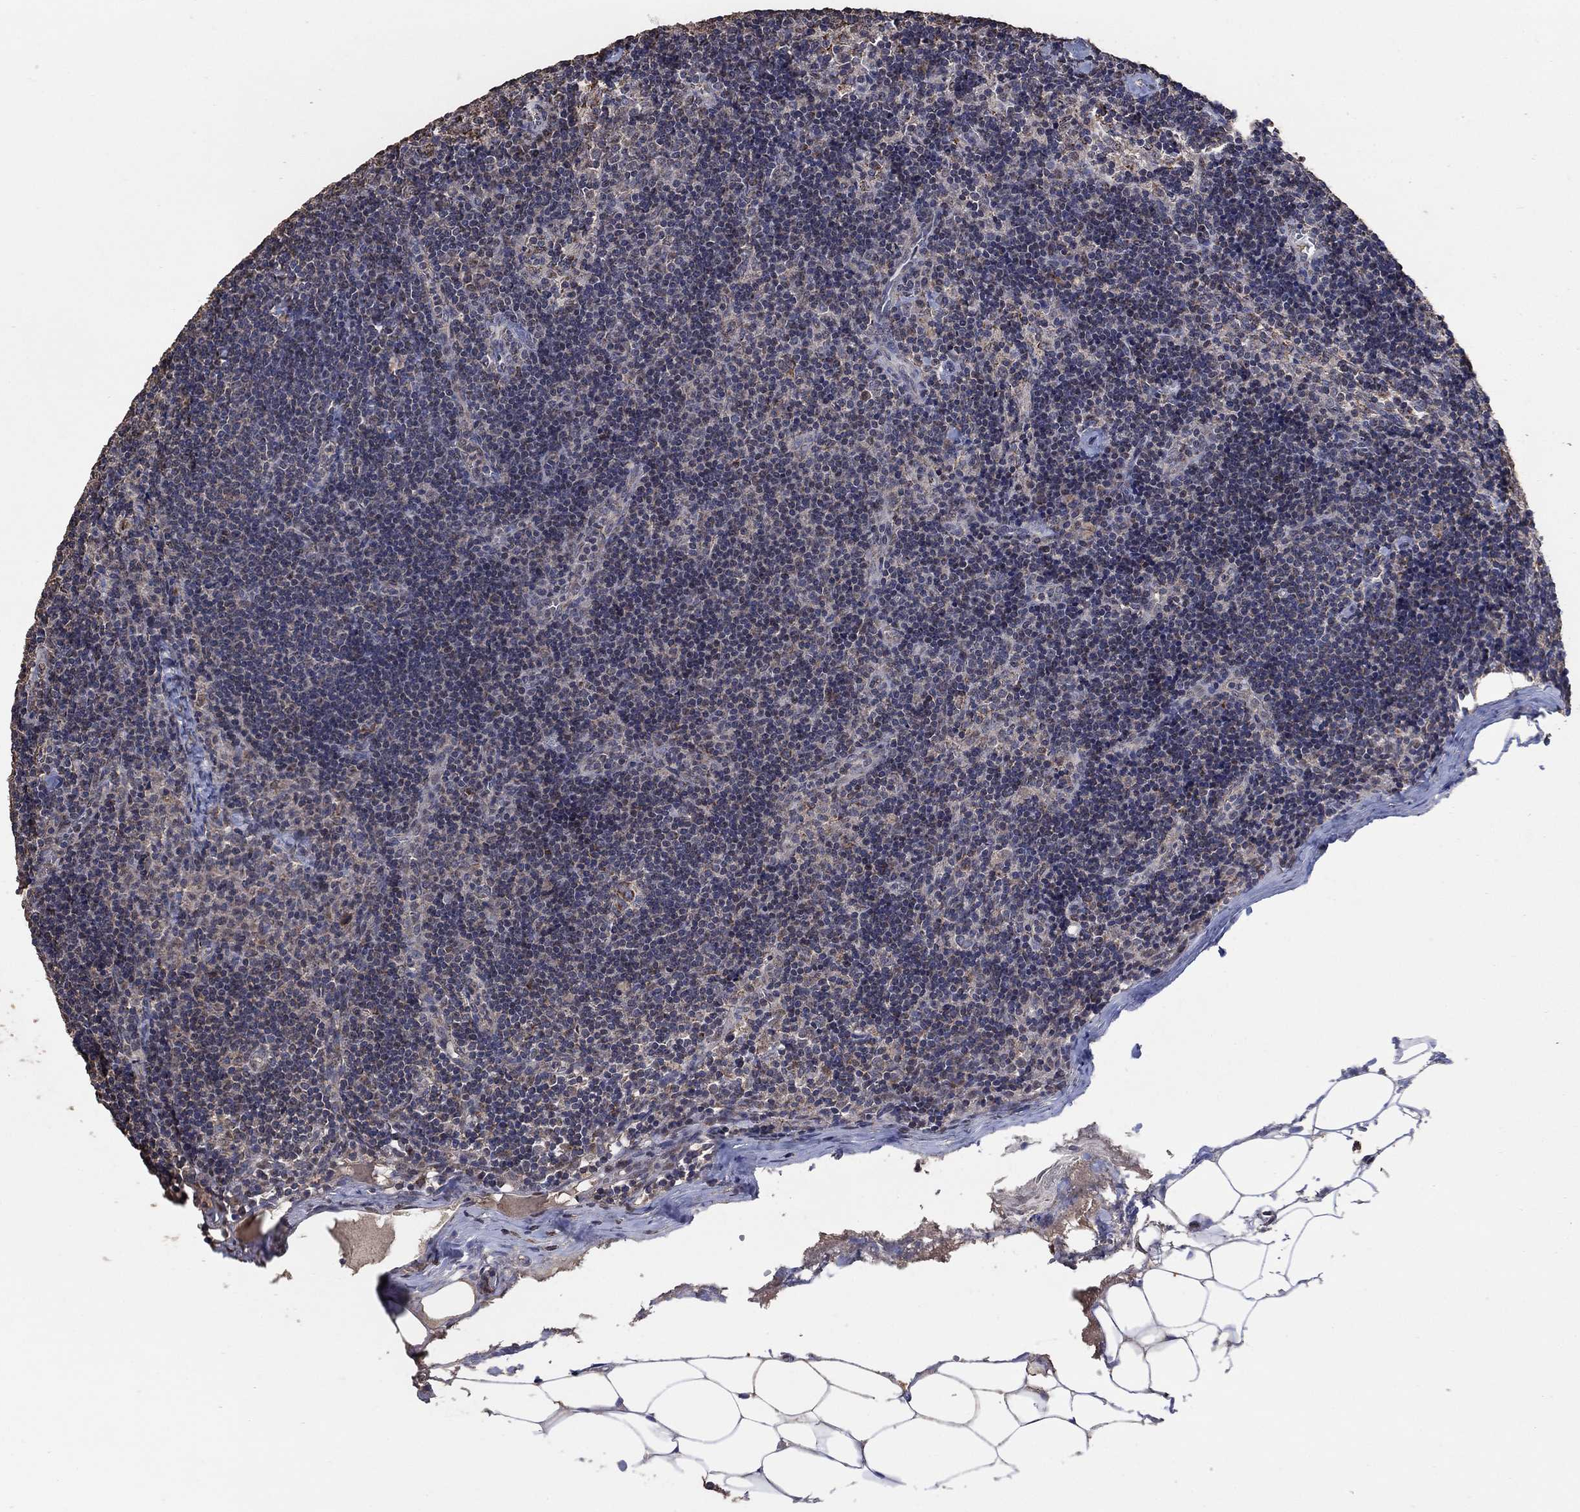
{"staining": {"intensity": "weak", "quantity": ">75%", "location": "cytoplasmic/membranous"}, "tissue": "lymph node", "cell_type": "Non-germinal center cells", "image_type": "normal", "snomed": [{"axis": "morphology", "description": "Normal tissue, NOS"}, {"axis": "topography", "description": "Lymph node"}], "caption": "Brown immunohistochemical staining in normal human lymph node shows weak cytoplasmic/membranous staining in about >75% of non-germinal center cells. (DAB (3,3'-diaminobenzidine) IHC with brightfield microscopy, high magnification).", "gene": "MRPS24", "patient": {"sex": "female", "age": 51}}